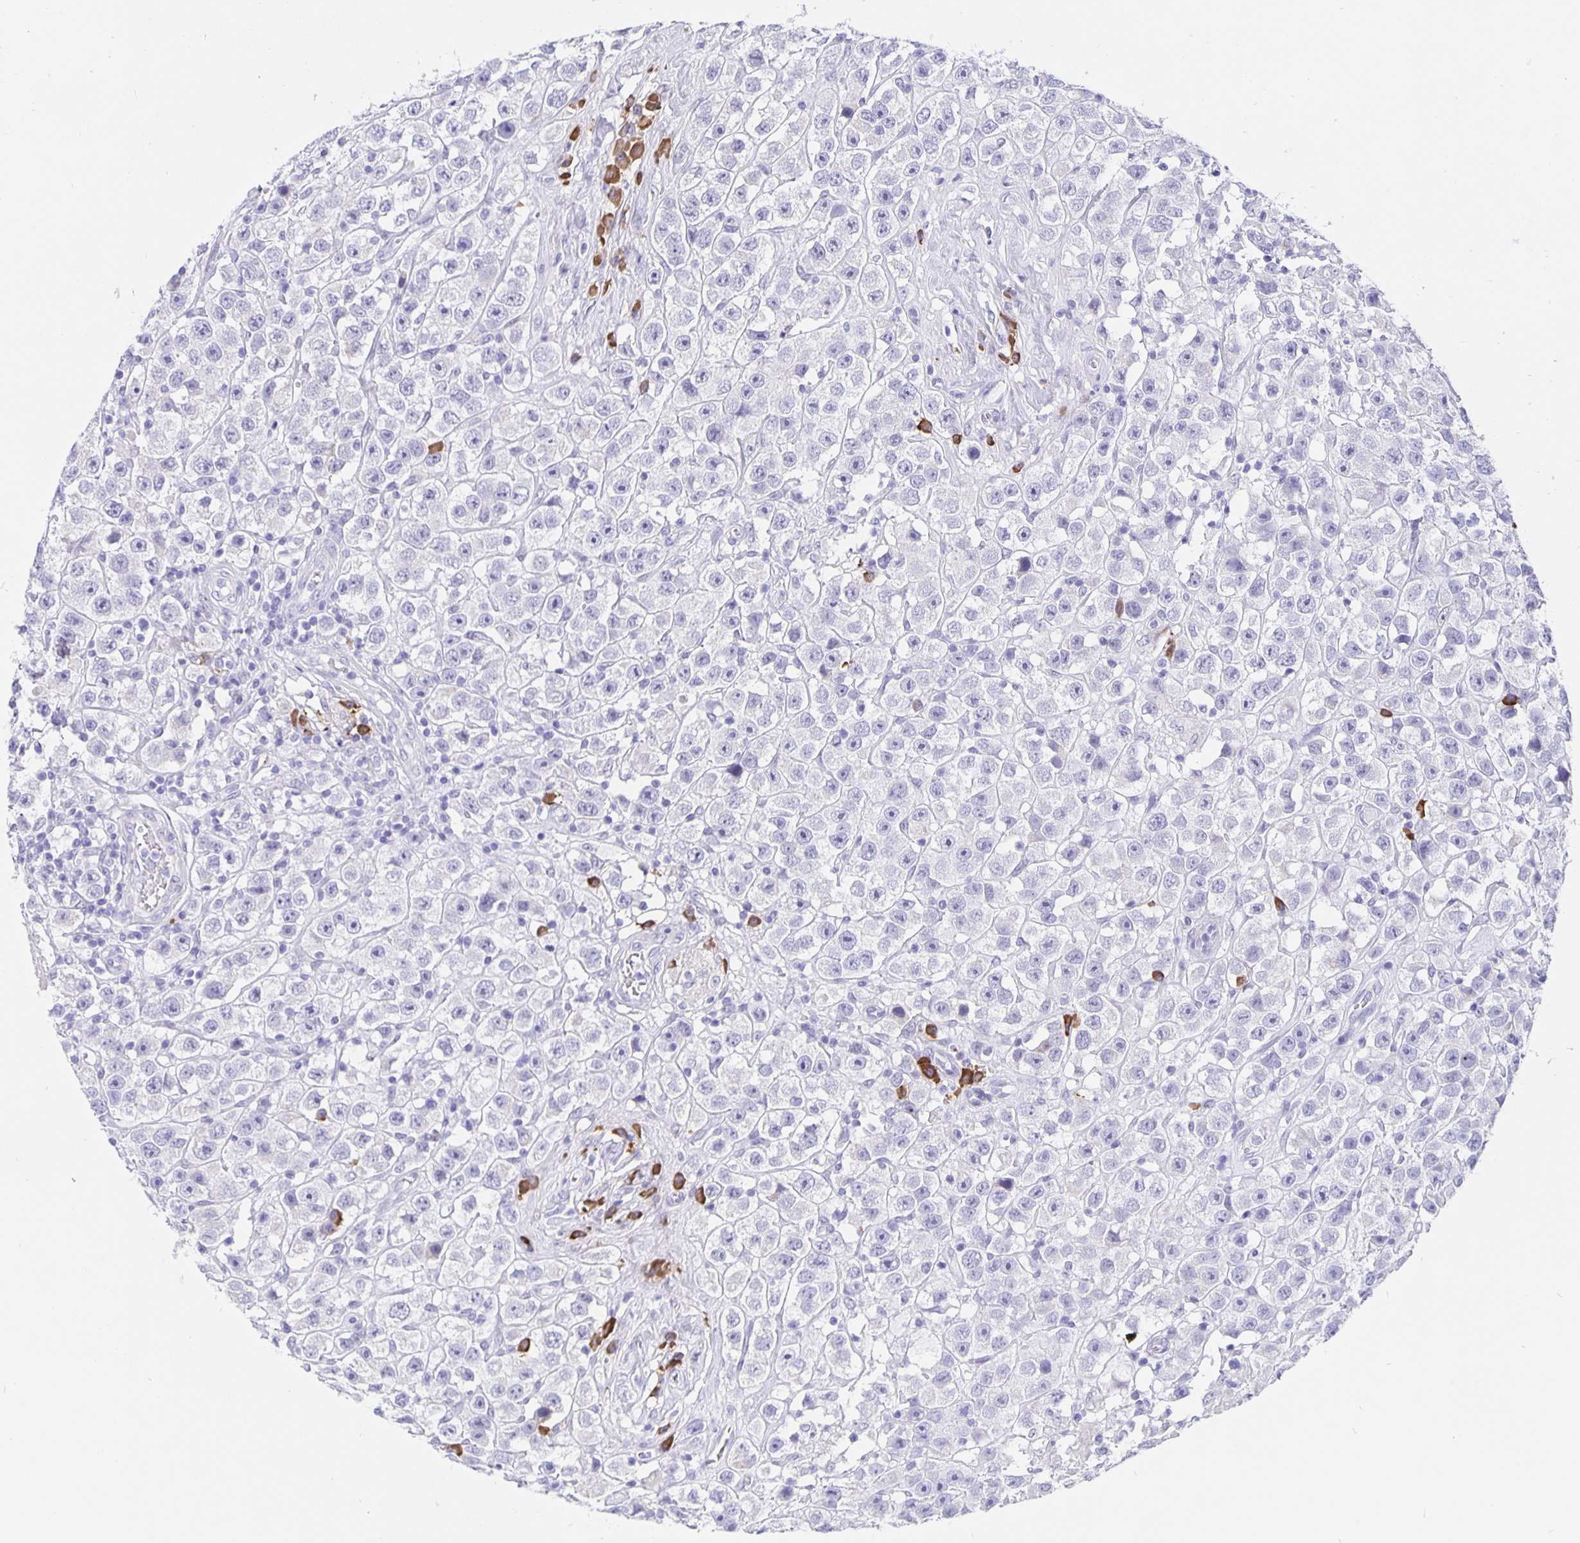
{"staining": {"intensity": "negative", "quantity": "none", "location": "none"}, "tissue": "testis cancer", "cell_type": "Tumor cells", "image_type": "cancer", "snomed": [{"axis": "morphology", "description": "Seminoma, NOS"}, {"axis": "topography", "description": "Testis"}], "caption": "Human seminoma (testis) stained for a protein using immunohistochemistry demonstrates no positivity in tumor cells.", "gene": "ERMN", "patient": {"sex": "male", "age": 45}}